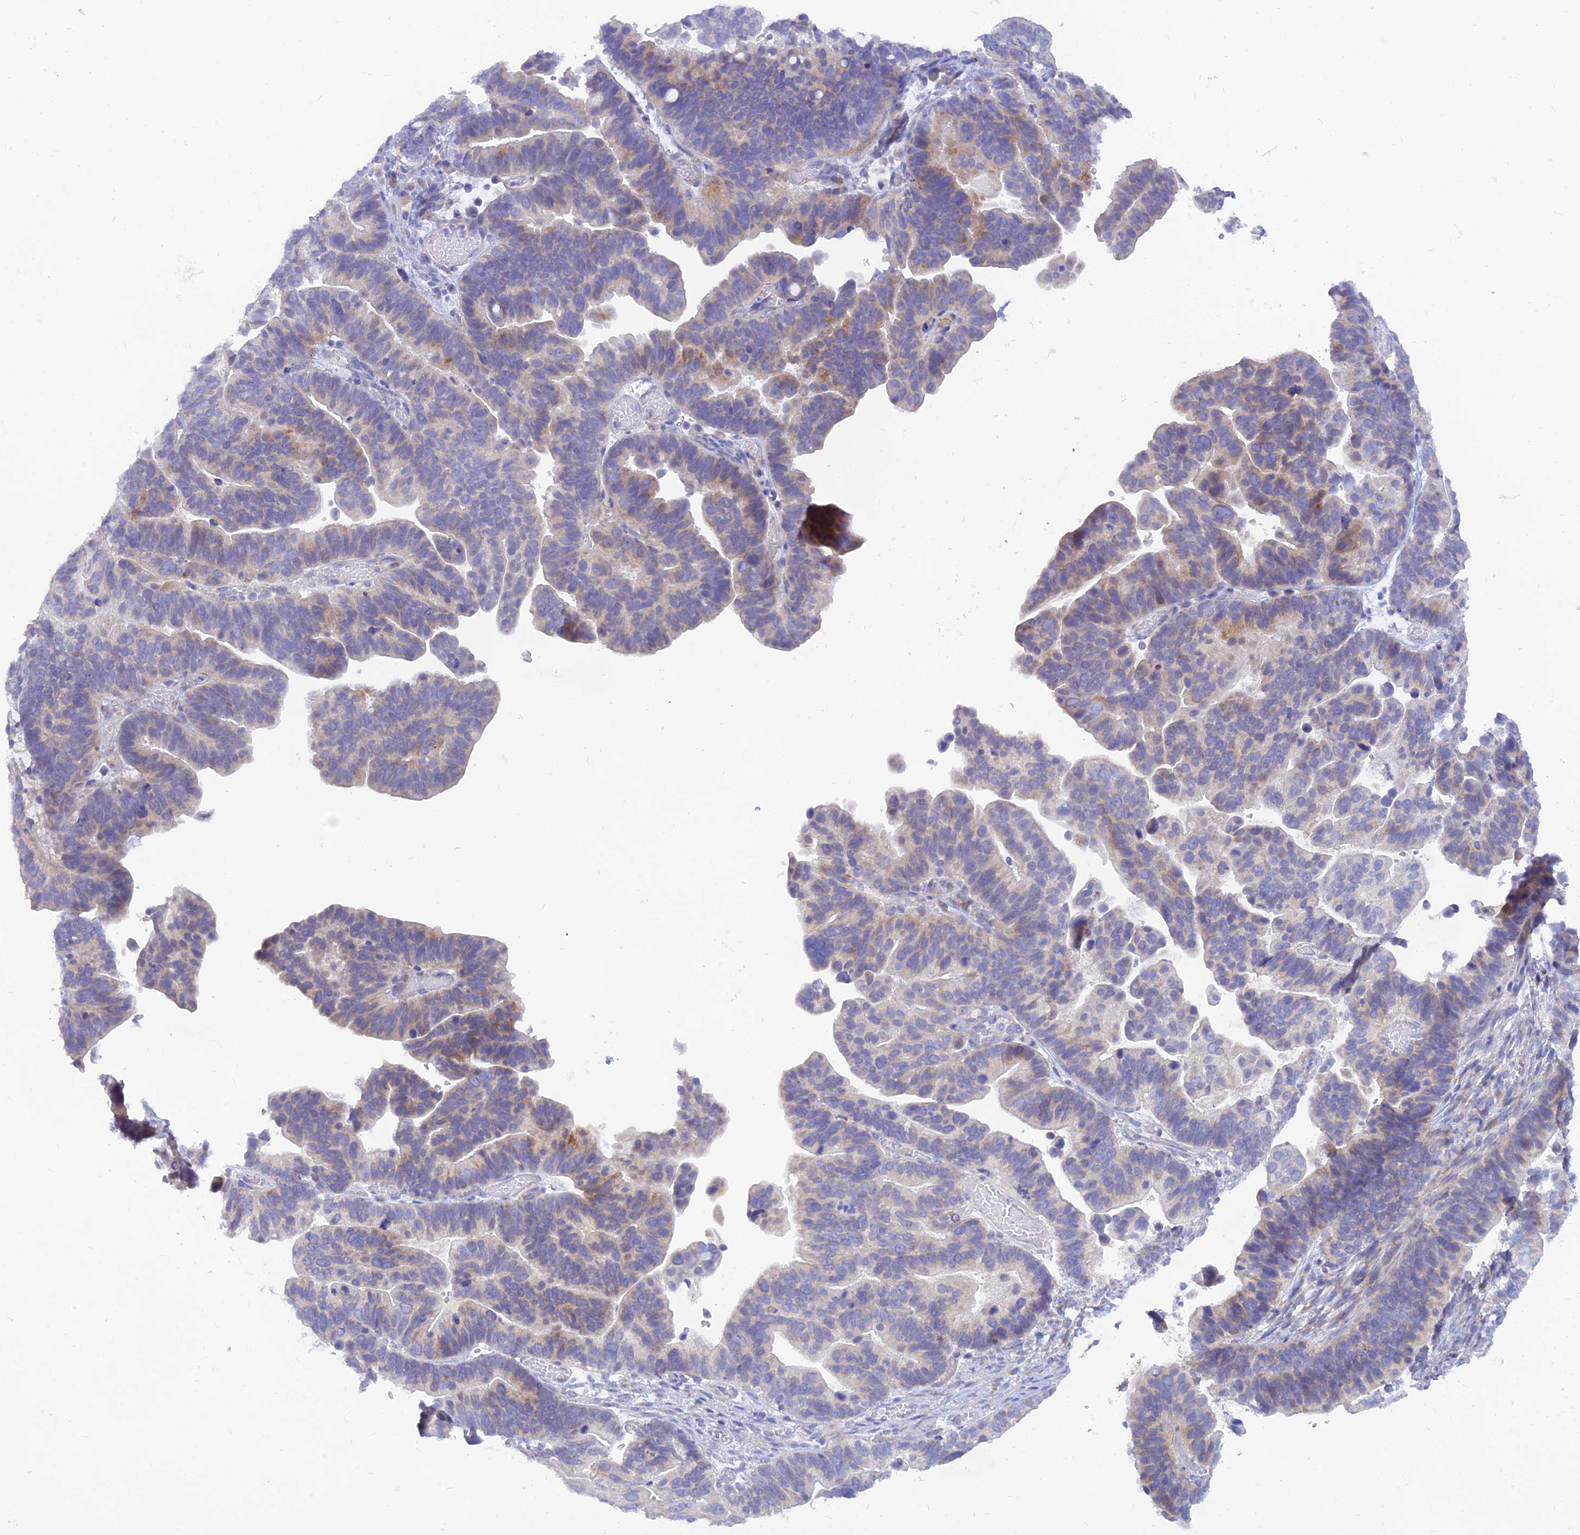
{"staining": {"intensity": "weak", "quantity": "25%-75%", "location": "cytoplasmic/membranous"}, "tissue": "ovarian cancer", "cell_type": "Tumor cells", "image_type": "cancer", "snomed": [{"axis": "morphology", "description": "Cystadenocarcinoma, serous, NOS"}, {"axis": "topography", "description": "Ovary"}], "caption": "Weak cytoplasmic/membranous protein expression is seen in approximately 25%-75% of tumor cells in ovarian cancer.", "gene": "TMEM30B", "patient": {"sex": "female", "age": 56}}